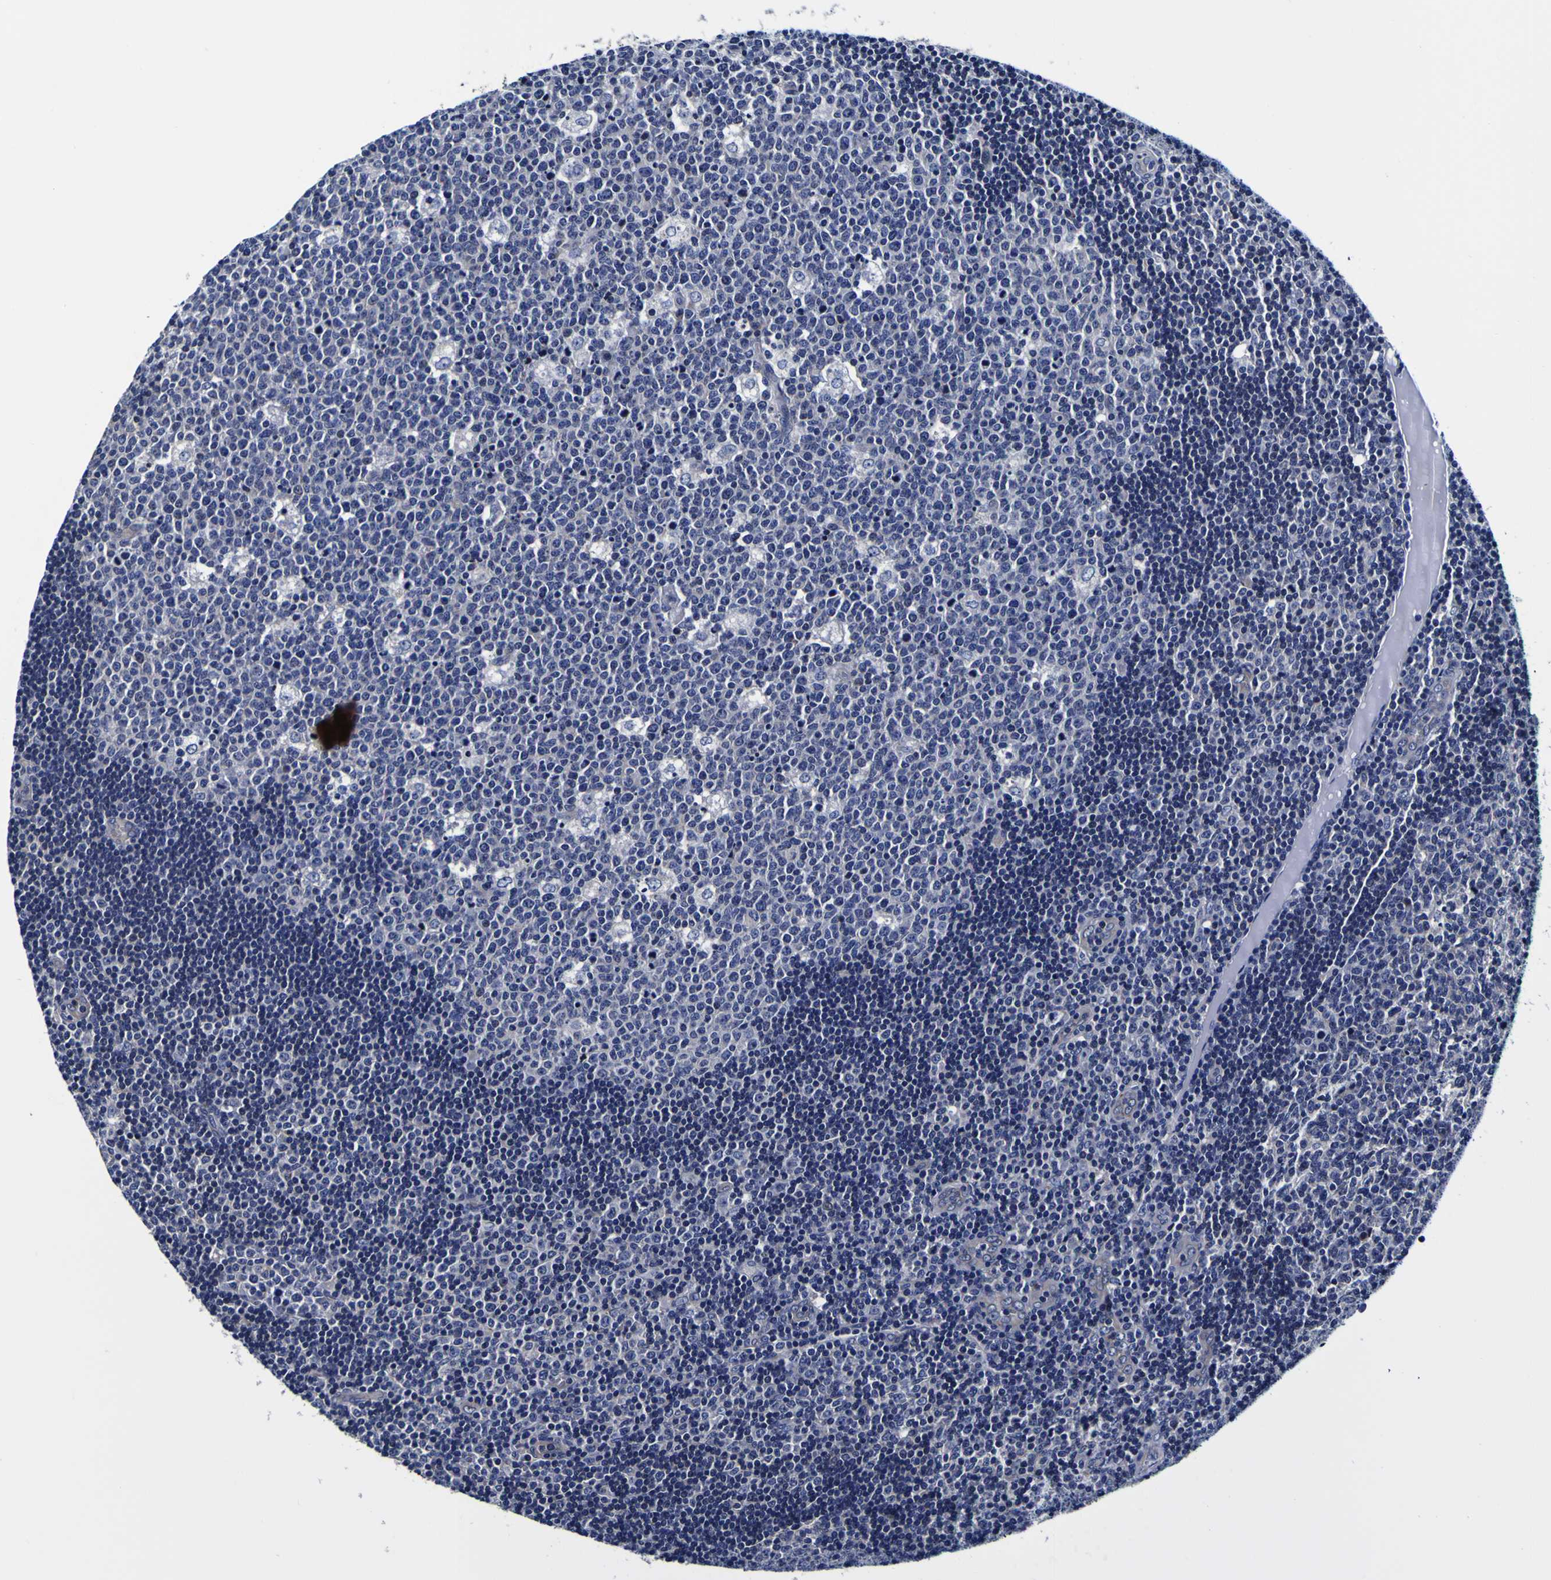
{"staining": {"intensity": "negative", "quantity": "none", "location": "none"}, "tissue": "lymph node", "cell_type": "Germinal center cells", "image_type": "normal", "snomed": [{"axis": "morphology", "description": "Normal tissue, NOS"}, {"axis": "topography", "description": "Lymph node"}, {"axis": "topography", "description": "Salivary gland"}], "caption": "This micrograph is of benign lymph node stained with immunohistochemistry (IHC) to label a protein in brown with the nuclei are counter-stained blue. There is no expression in germinal center cells.", "gene": "PDLIM4", "patient": {"sex": "male", "age": 8}}